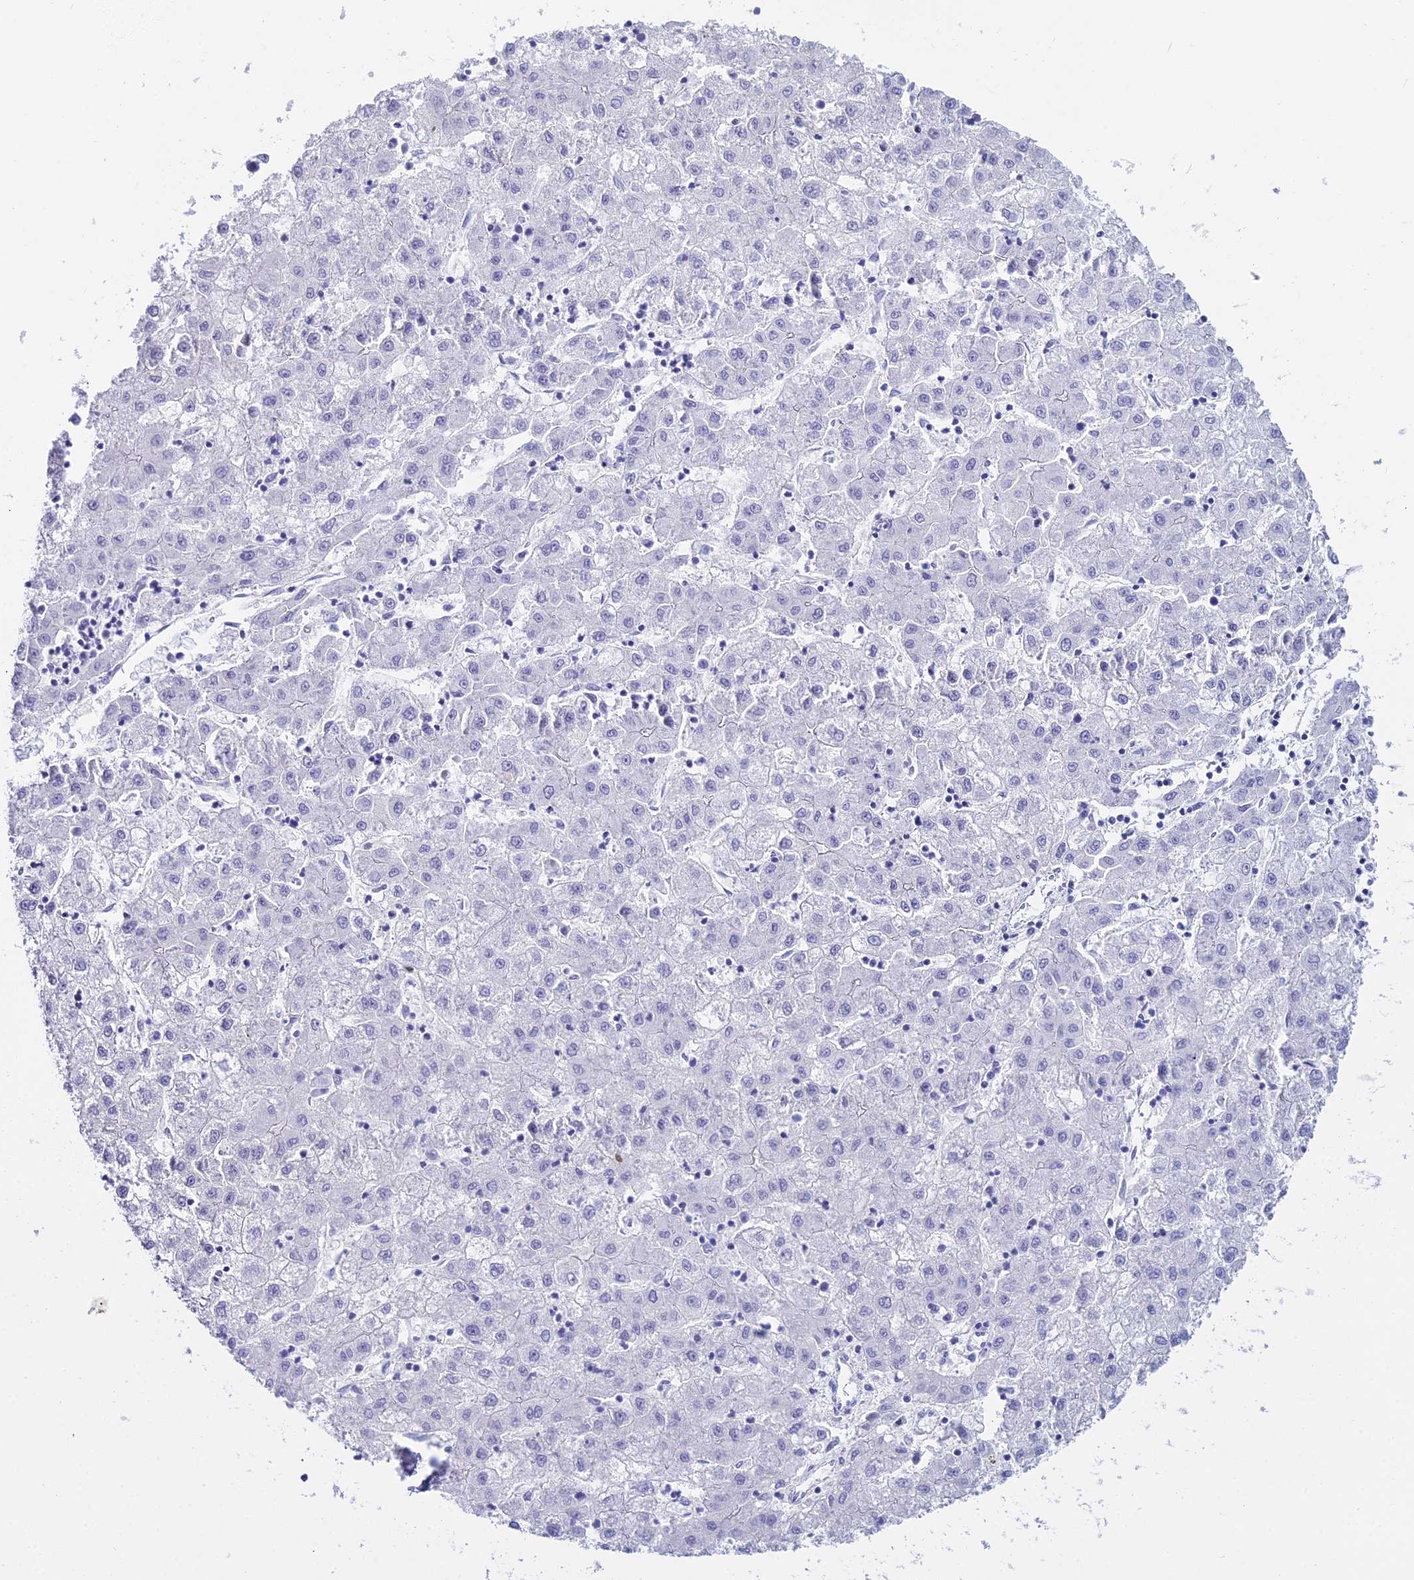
{"staining": {"intensity": "negative", "quantity": "none", "location": "none"}, "tissue": "liver cancer", "cell_type": "Tumor cells", "image_type": "cancer", "snomed": [{"axis": "morphology", "description": "Carcinoma, Hepatocellular, NOS"}, {"axis": "topography", "description": "Liver"}], "caption": "Liver hepatocellular carcinoma was stained to show a protein in brown. There is no significant staining in tumor cells.", "gene": "S100A7", "patient": {"sex": "male", "age": 72}}